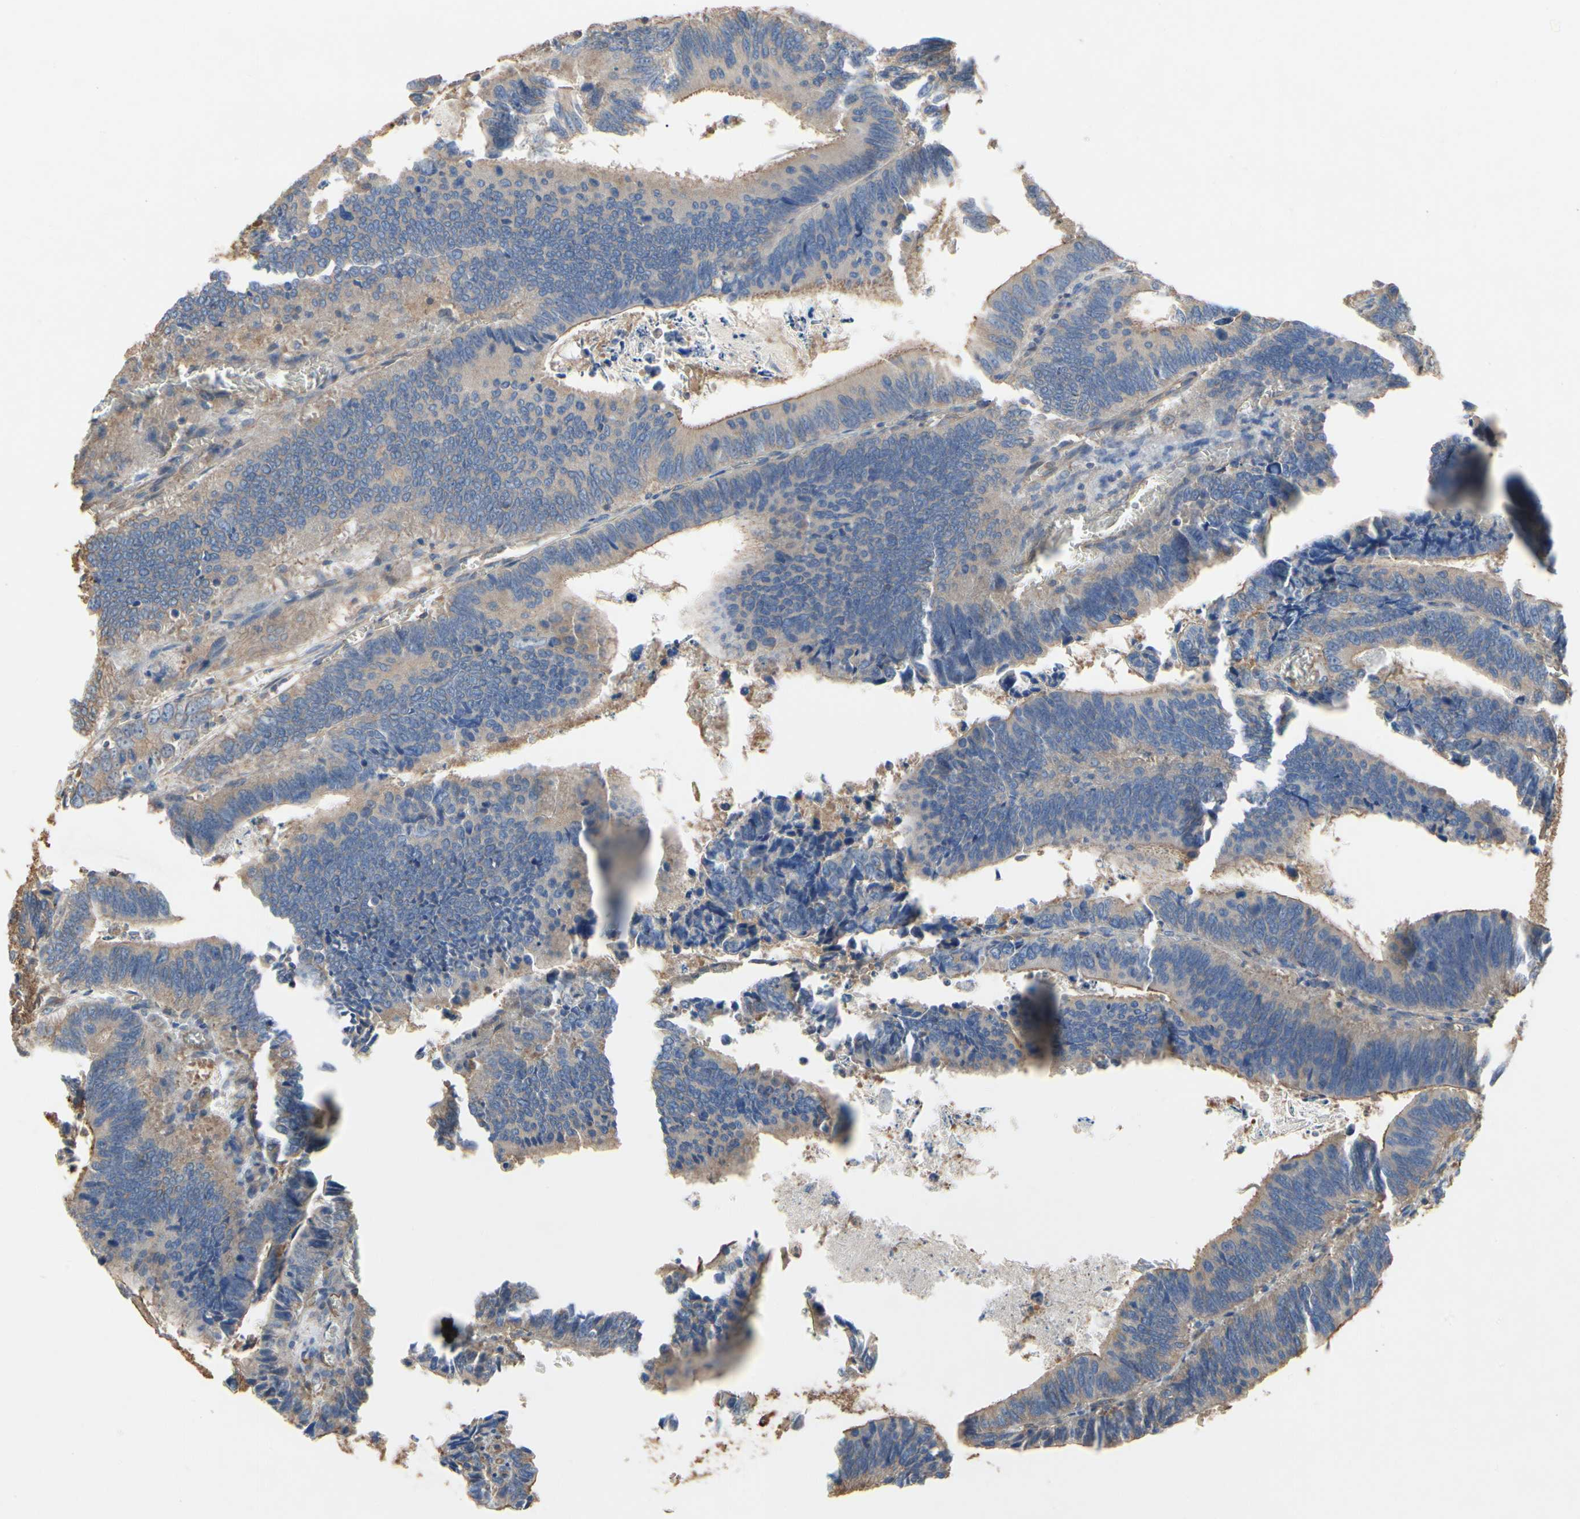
{"staining": {"intensity": "moderate", "quantity": ">75%", "location": "cytoplasmic/membranous"}, "tissue": "colorectal cancer", "cell_type": "Tumor cells", "image_type": "cancer", "snomed": [{"axis": "morphology", "description": "Adenocarcinoma, NOS"}, {"axis": "topography", "description": "Colon"}], "caption": "High-power microscopy captured an IHC micrograph of colorectal cancer (adenocarcinoma), revealing moderate cytoplasmic/membranous positivity in about >75% of tumor cells.", "gene": "PDZK1", "patient": {"sex": "male", "age": 72}}